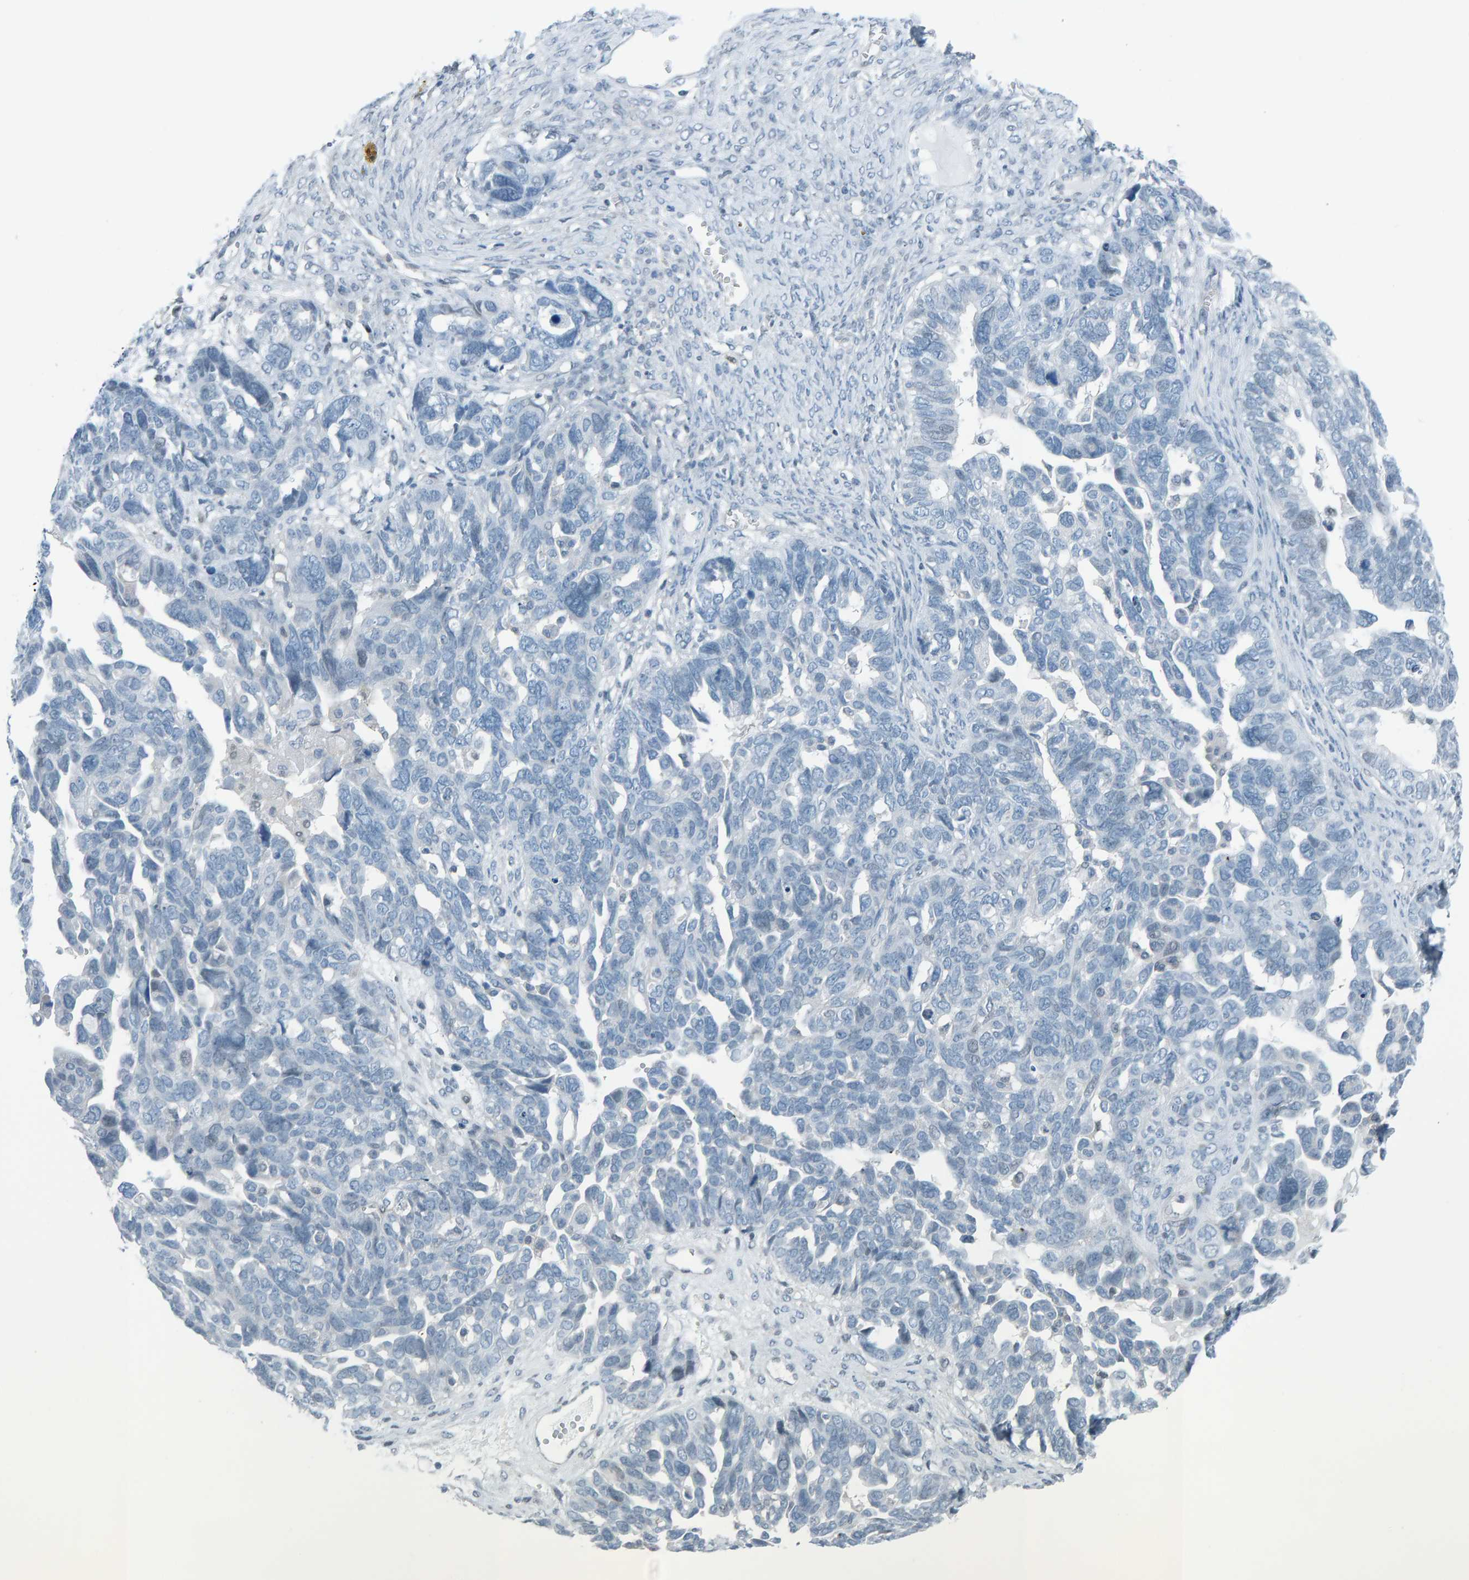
{"staining": {"intensity": "negative", "quantity": "none", "location": "none"}, "tissue": "ovarian cancer", "cell_type": "Tumor cells", "image_type": "cancer", "snomed": [{"axis": "morphology", "description": "Cystadenocarcinoma, serous, NOS"}, {"axis": "topography", "description": "Ovary"}], "caption": "DAB immunohistochemical staining of ovarian cancer (serous cystadenocarcinoma) exhibits no significant positivity in tumor cells.", "gene": "CNP", "patient": {"sex": "female", "age": 79}}